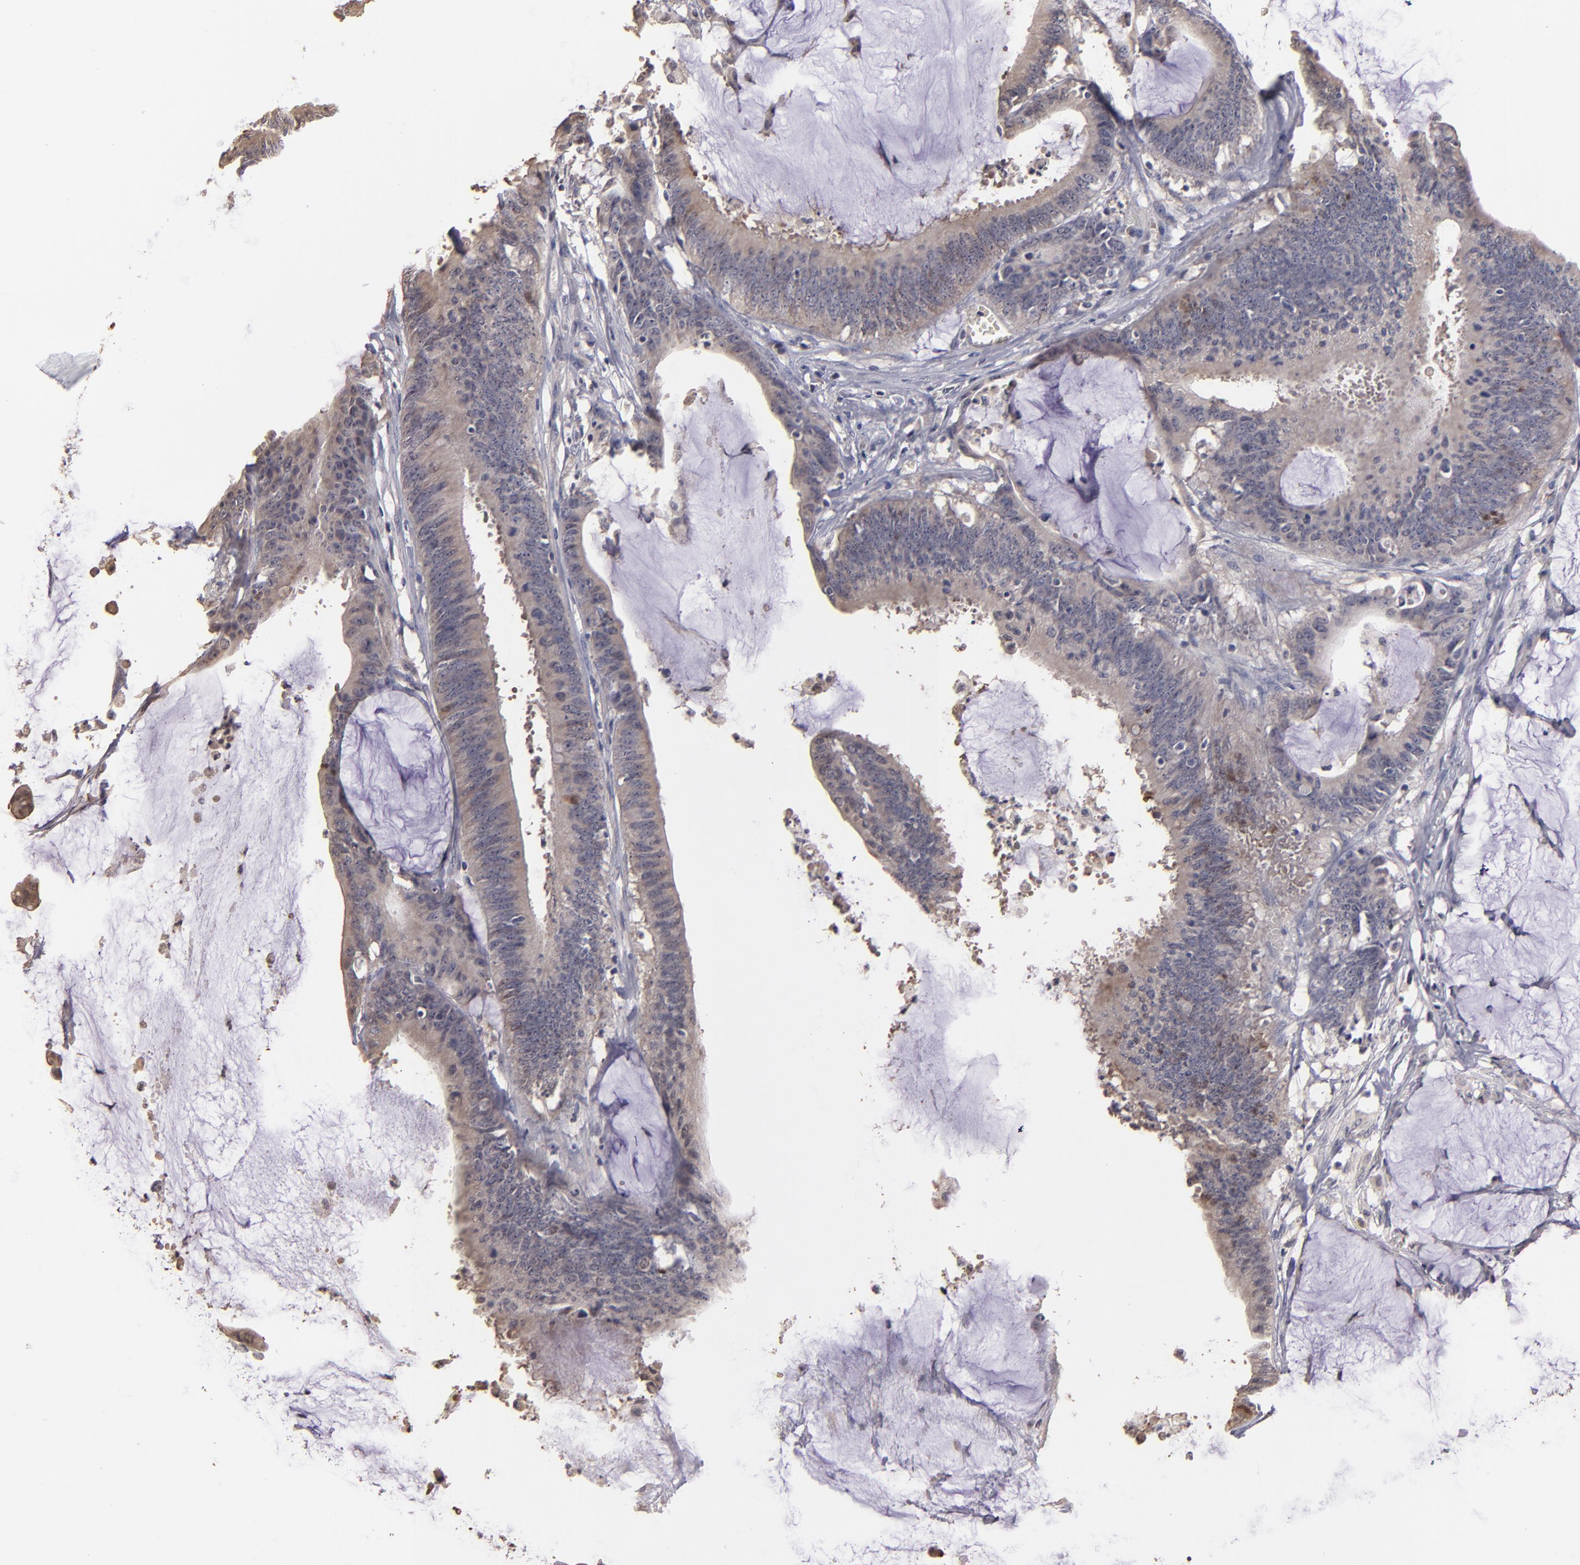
{"staining": {"intensity": "weak", "quantity": "25%-75%", "location": "cytoplasmic/membranous,nuclear"}, "tissue": "colorectal cancer", "cell_type": "Tumor cells", "image_type": "cancer", "snomed": [{"axis": "morphology", "description": "Adenocarcinoma, NOS"}, {"axis": "topography", "description": "Rectum"}], "caption": "Immunohistochemistry of human colorectal cancer reveals low levels of weak cytoplasmic/membranous and nuclear expression in about 25%-75% of tumor cells.", "gene": "S100A1", "patient": {"sex": "female", "age": 66}}